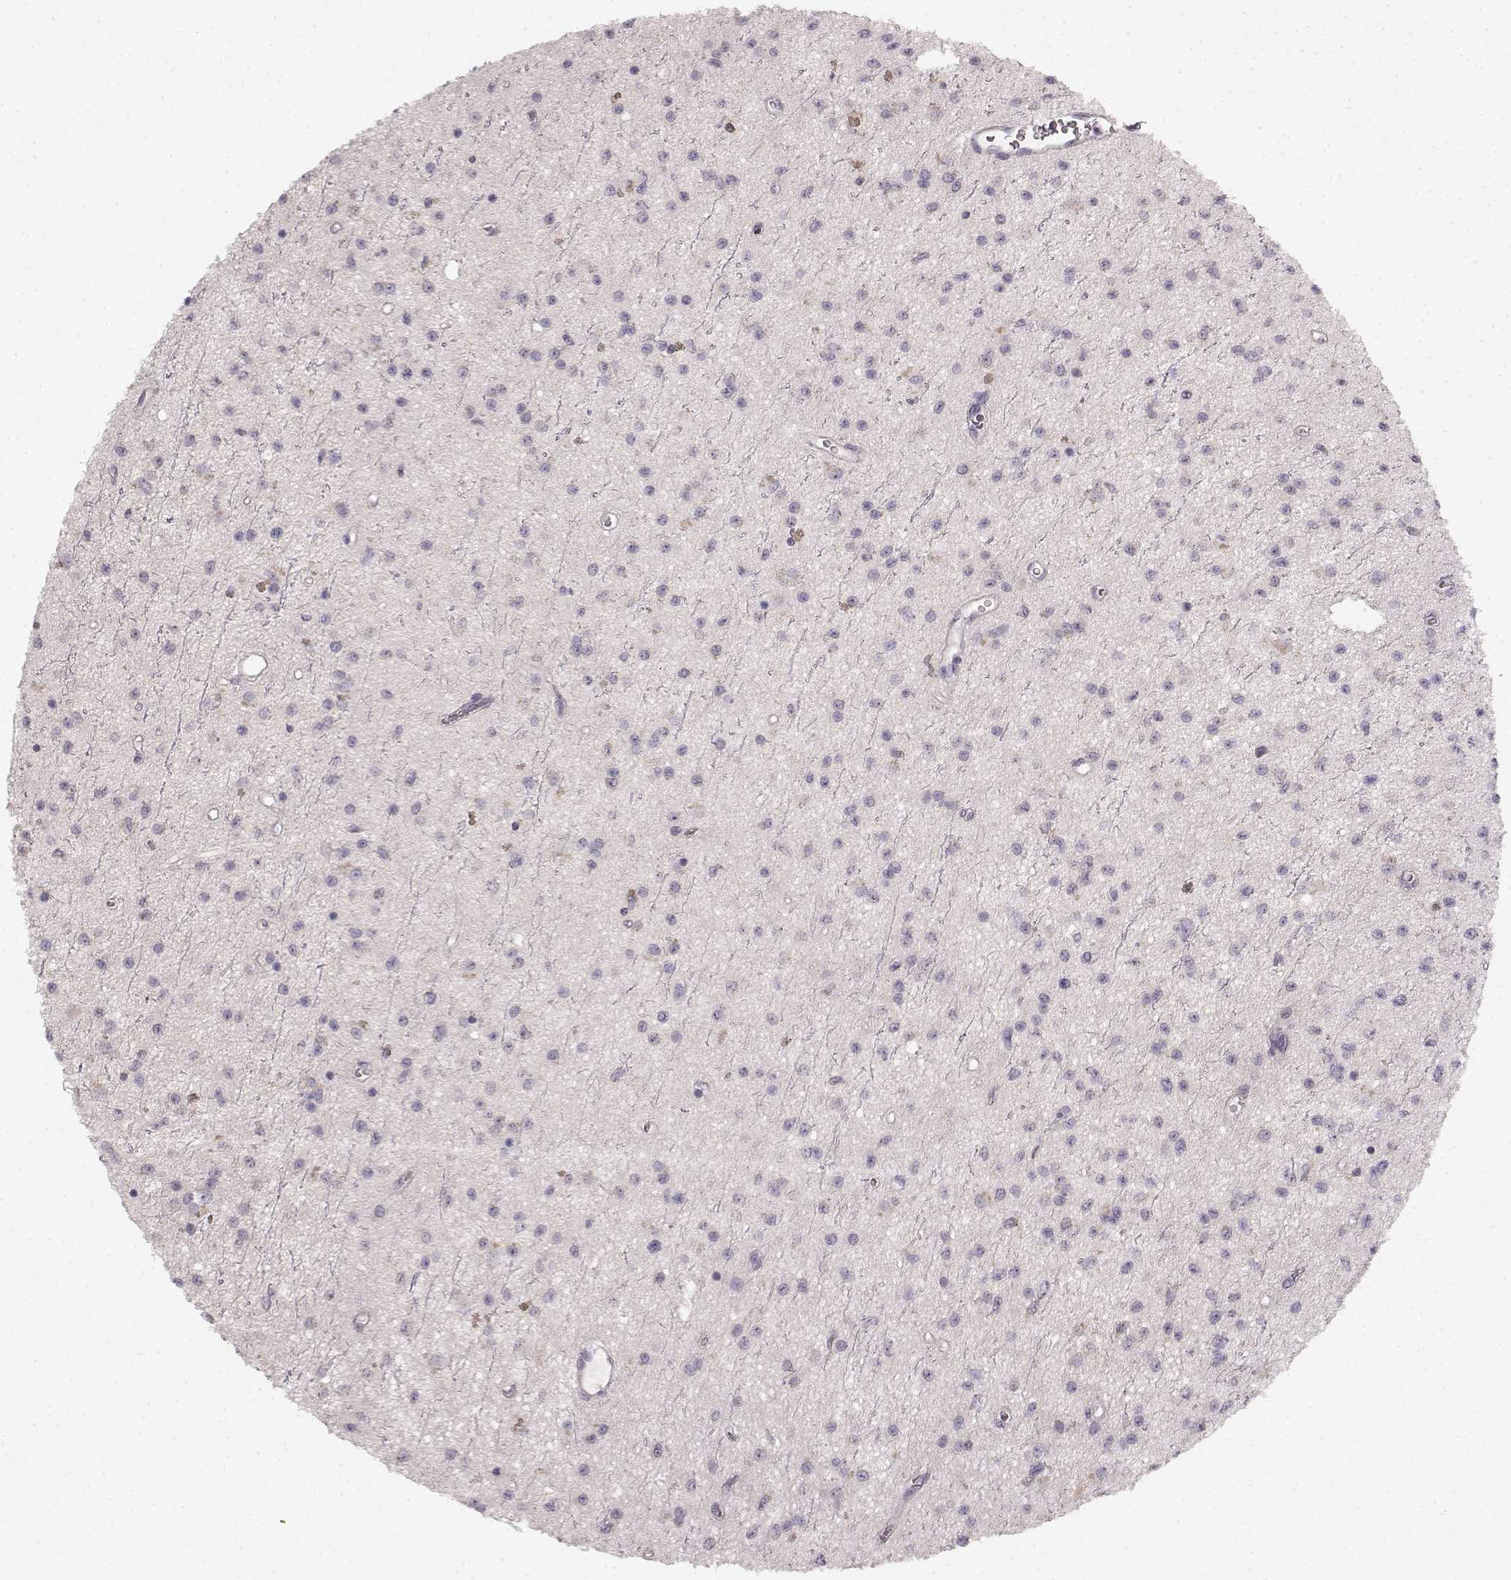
{"staining": {"intensity": "negative", "quantity": "none", "location": "none"}, "tissue": "glioma", "cell_type": "Tumor cells", "image_type": "cancer", "snomed": [{"axis": "morphology", "description": "Glioma, malignant, Low grade"}, {"axis": "topography", "description": "Brain"}], "caption": "Malignant glioma (low-grade) was stained to show a protein in brown. There is no significant staining in tumor cells. (Brightfield microscopy of DAB immunohistochemistry (IHC) at high magnification).", "gene": "SPAG17", "patient": {"sex": "female", "age": 45}}